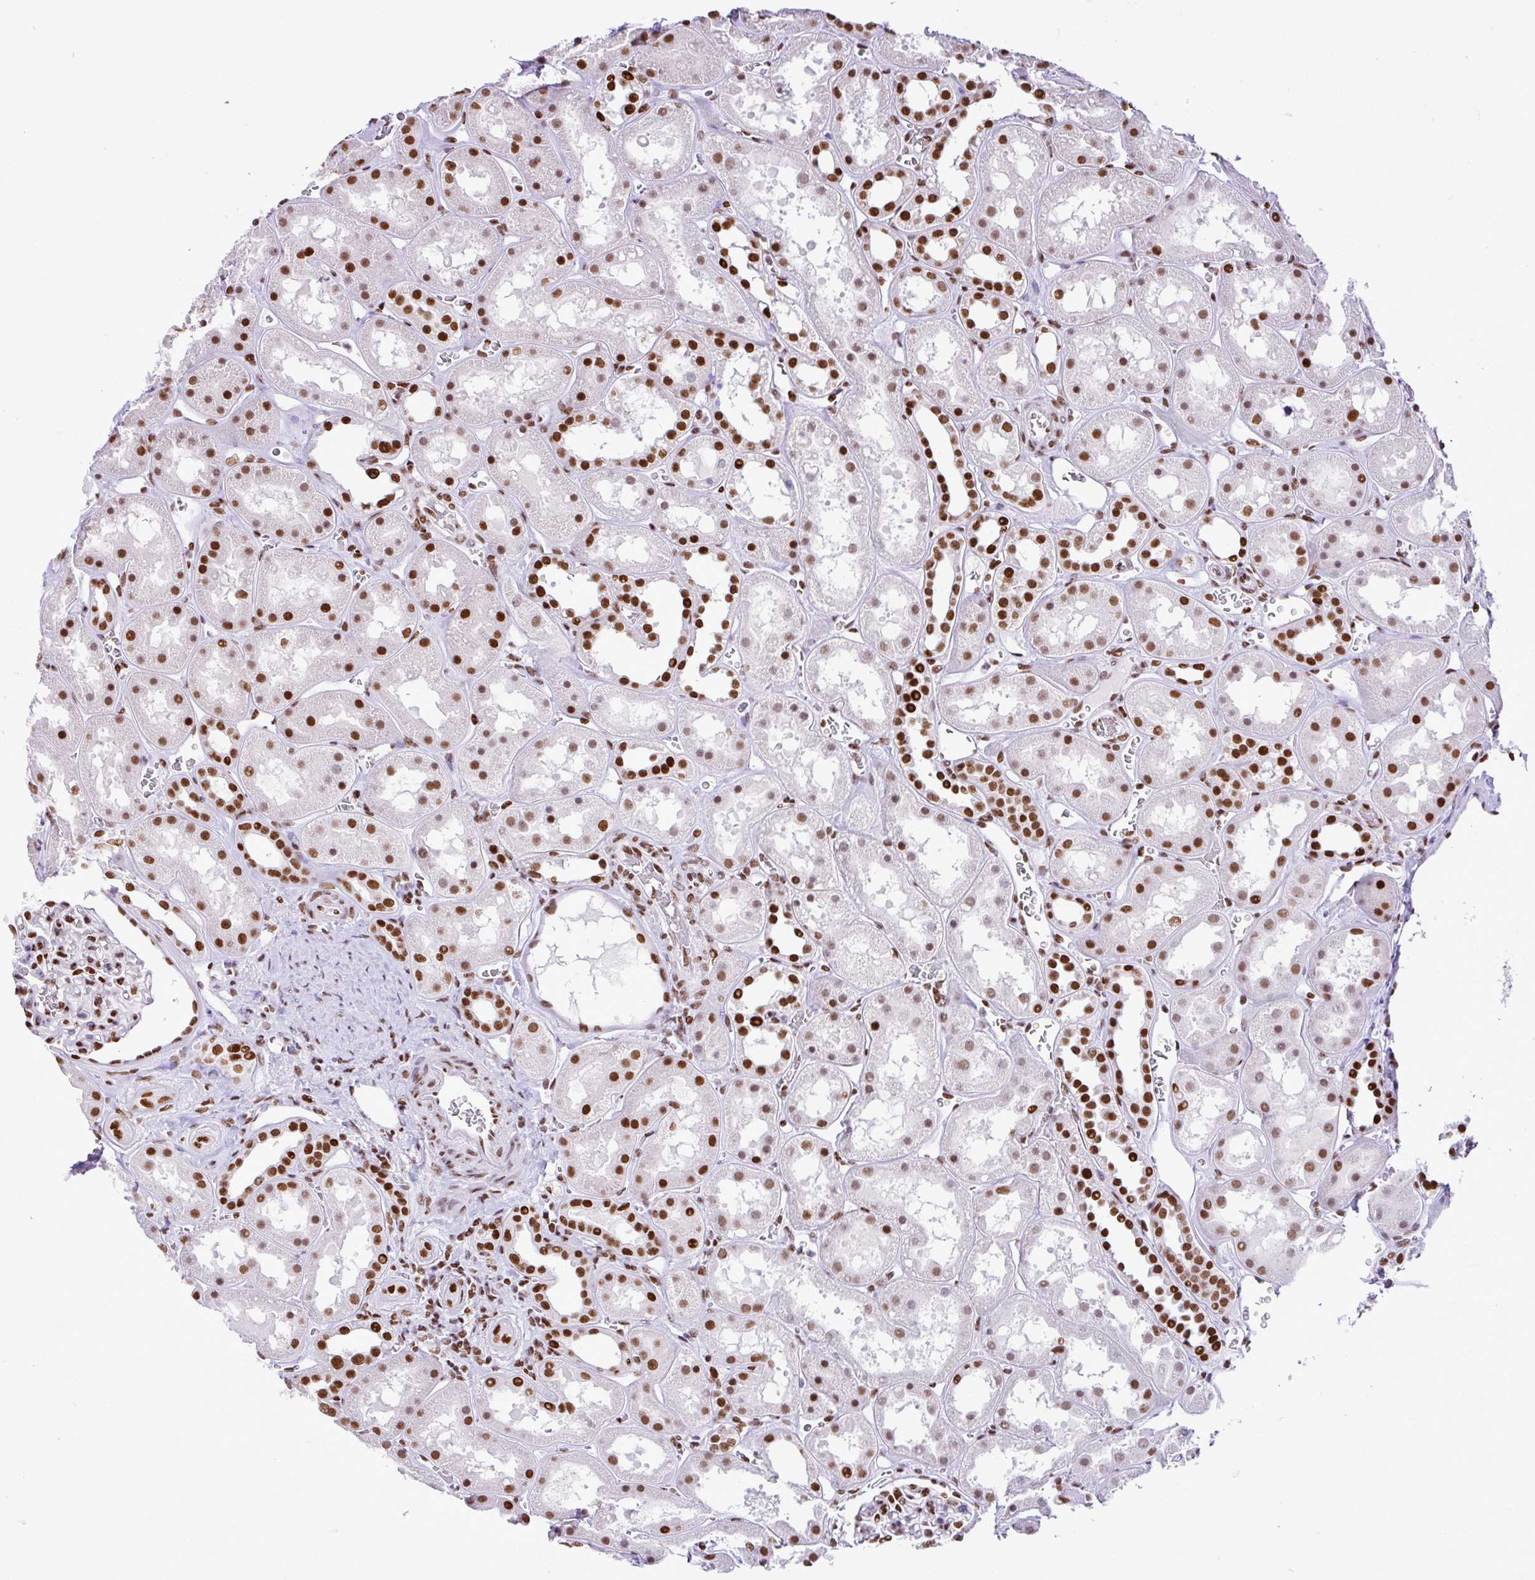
{"staining": {"intensity": "strong", "quantity": ">75%", "location": "nuclear"}, "tissue": "kidney", "cell_type": "Cells in glomeruli", "image_type": "normal", "snomed": [{"axis": "morphology", "description": "Normal tissue, NOS"}, {"axis": "topography", "description": "Kidney"}], "caption": "Kidney stained for a protein (brown) displays strong nuclear positive staining in about >75% of cells in glomeruli.", "gene": "RARG", "patient": {"sex": "female", "age": 41}}